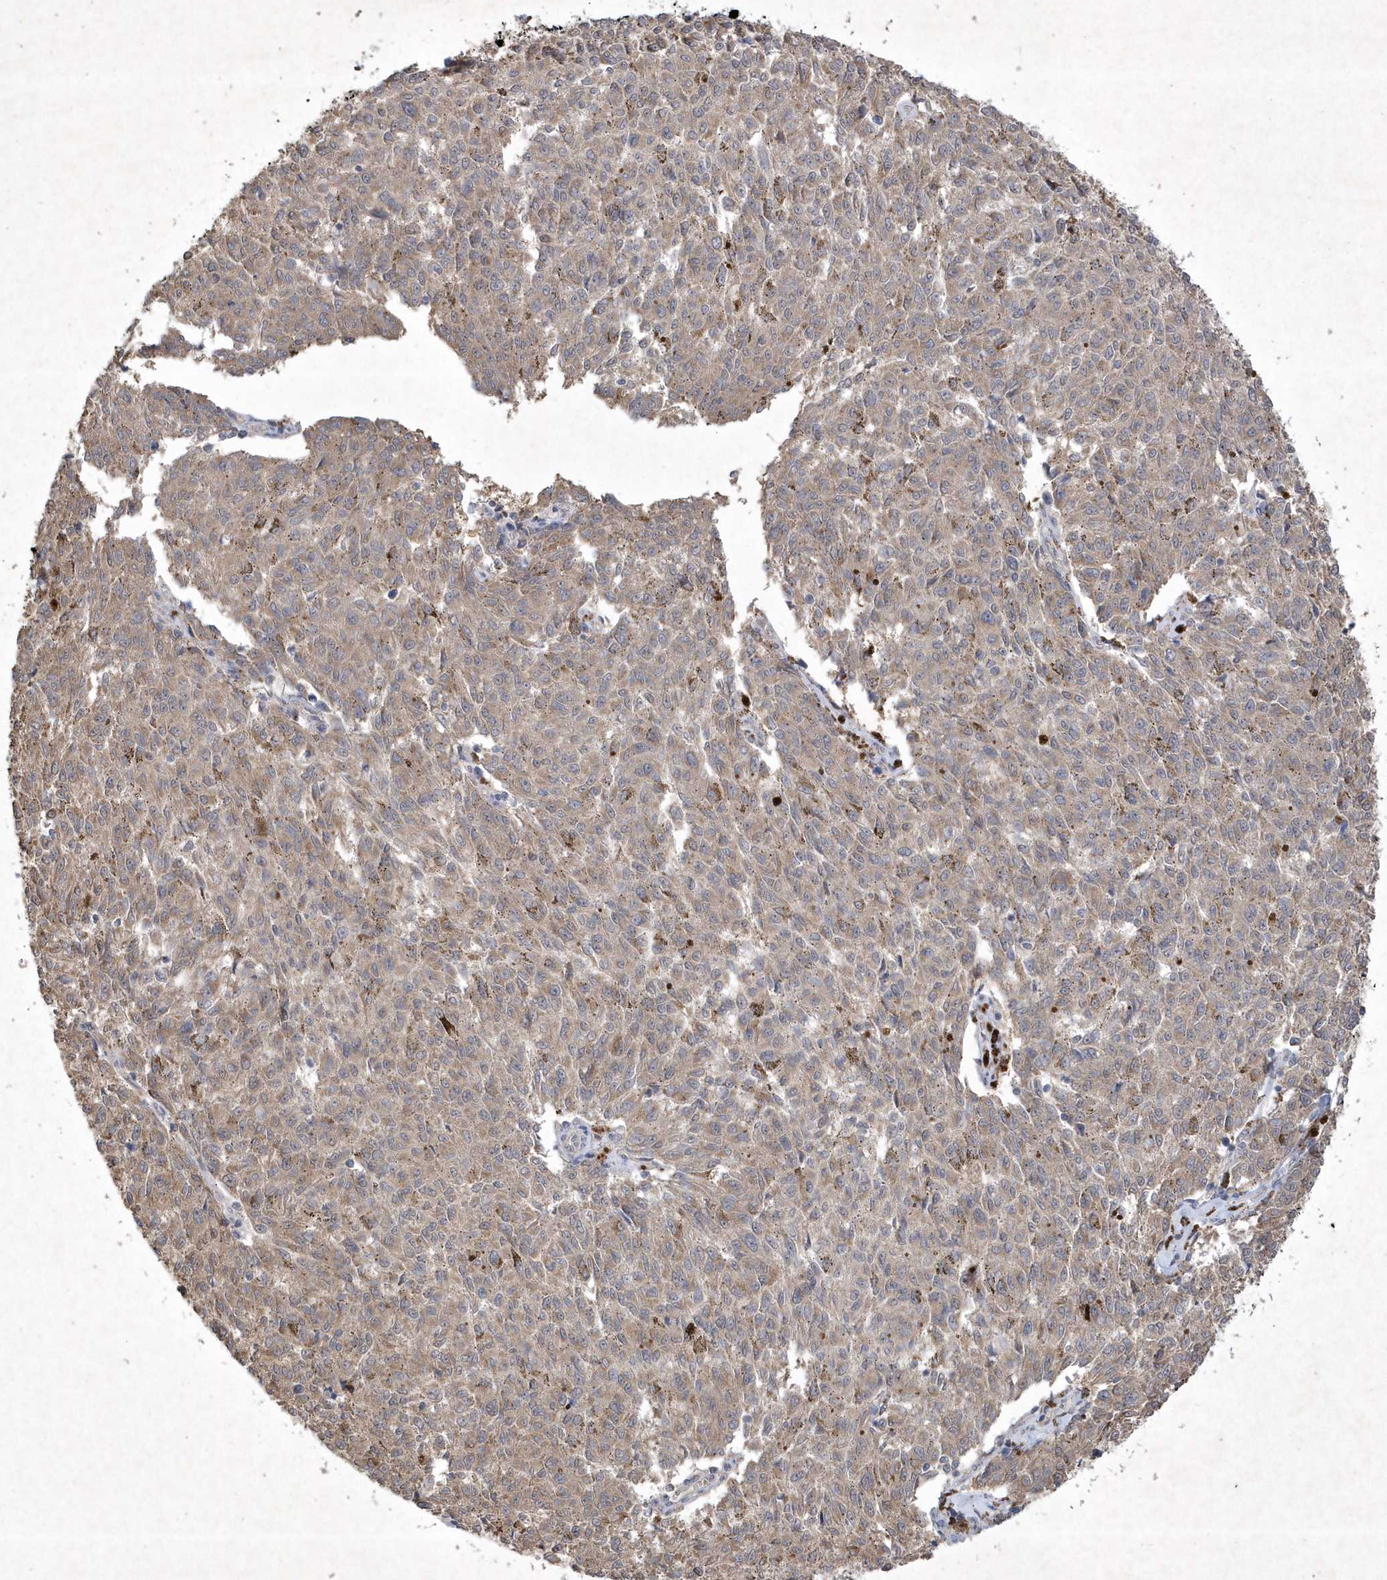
{"staining": {"intensity": "weak", "quantity": "<25%", "location": "cytoplasmic/membranous"}, "tissue": "melanoma", "cell_type": "Tumor cells", "image_type": "cancer", "snomed": [{"axis": "morphology", "description": "Malignant melanoma, NOS"}, {"axis": "topography", "description": "Skin"}], "caption": "A high-resolution micrograph shows immunohistochemistry (IHC) staining of melanoma, which shows no significant positivity in tumor cells.", "gene": "AKR7A2", "patient": {"sex": "female", "age": 72}}